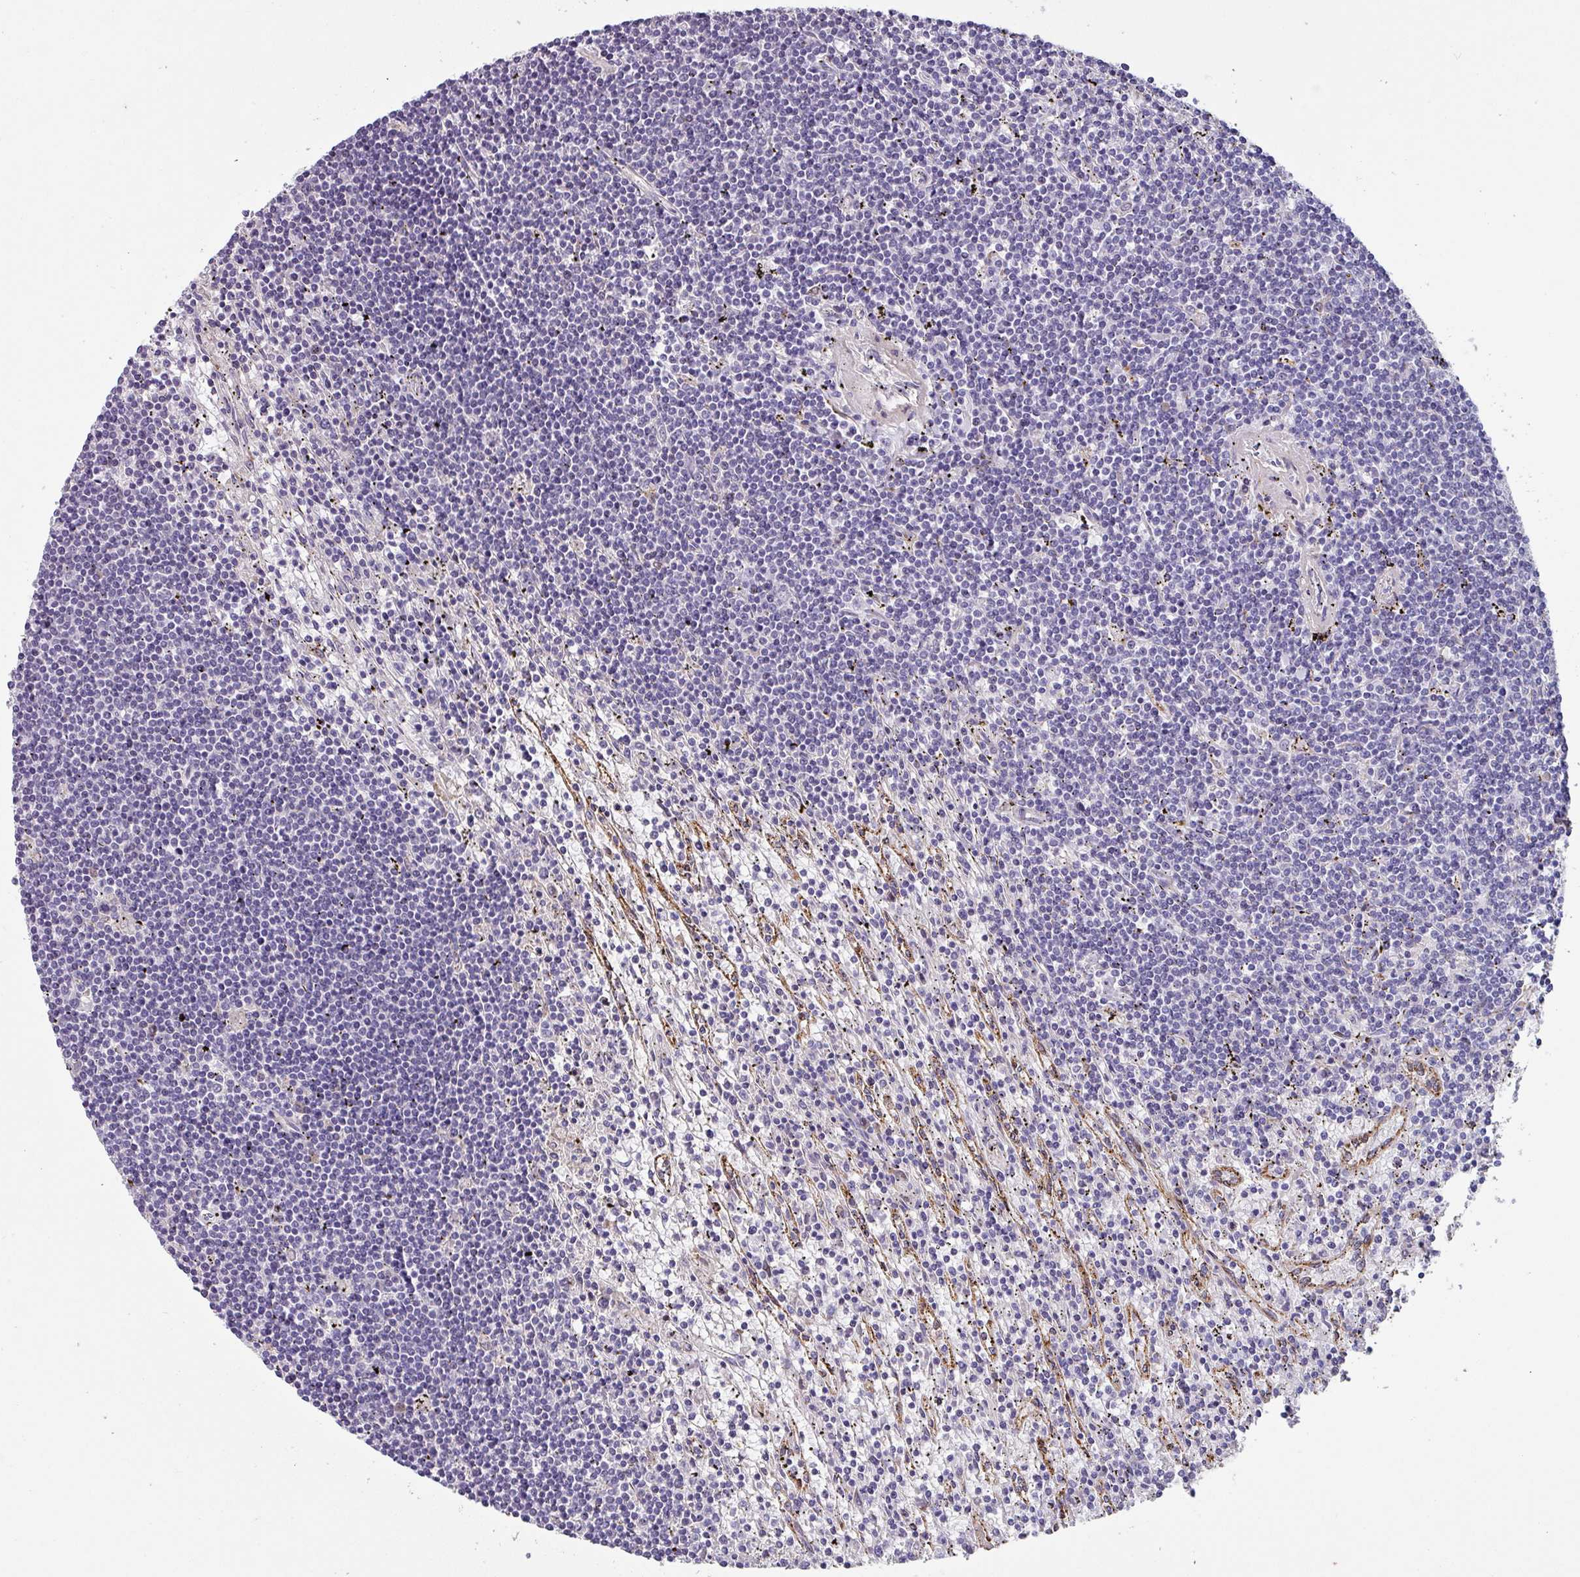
{"staining": {"intensity": "negative", "quantity": "none", "location": "none"}, "tissue": "lymphoma", "cell_type": "Tumor cells", "image_type": "cancer", "snomed": [{"axis": "morphology", "description": "Malignant lymphoma, non-Hodgkin's type, Low grade"}, {"axis": "topography", "description": "Spleen"}], "caption": "This photomicrograph is of low-grade malignant lymphoma, non-Hodgkin's type stained with immunohistochemistry (IHC) to label a protein in brown with the nuclei are counter-stained blue. There is no expression in tumor cells.", "gene": "KLHL3", "patient": {"sex": "male", "age": 76}}